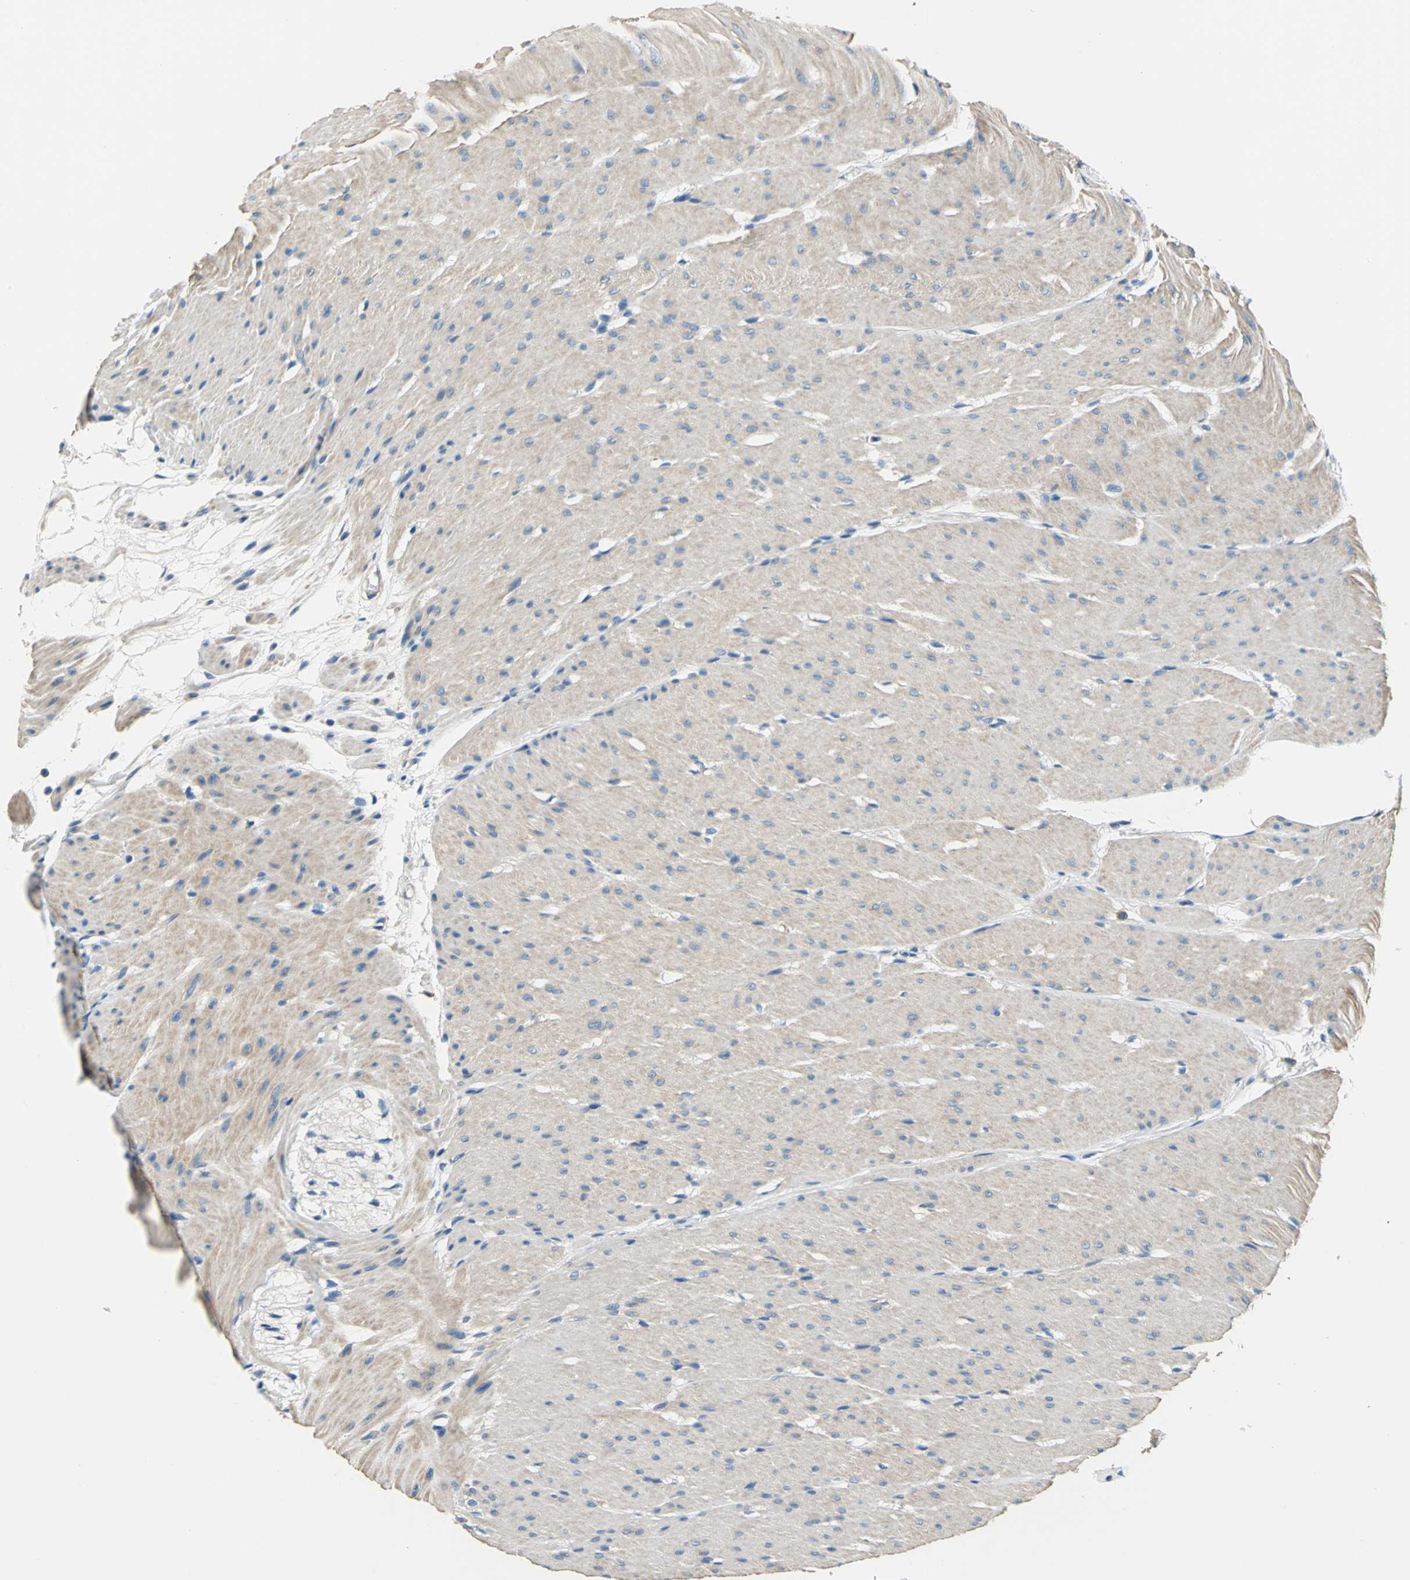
{"staining": {"intensity": "weak", "quantity": ">75%", "location": "cytoplasmic/membranous"}, "tissue": "colon", "cell_type": "Endothelial cells", "image_type": "normal", "snomed": [{"axis": "morphology", "description": "Normal tissue, NOS"}, {"axis": "topography", "description": "Smooth muscle"}, {"axis": "topography", "description": "Colon"}], "caption": "Immunohistochemical staining of normal colon displays low levels of weak cytoplasmic/membranous positivity in approximately >75% of endothelial cells. The protein is shown in brown color, while the nuclei are stained blue.", "gene": "DDX3X", "patient": {"sex": "male", "age": 67}}